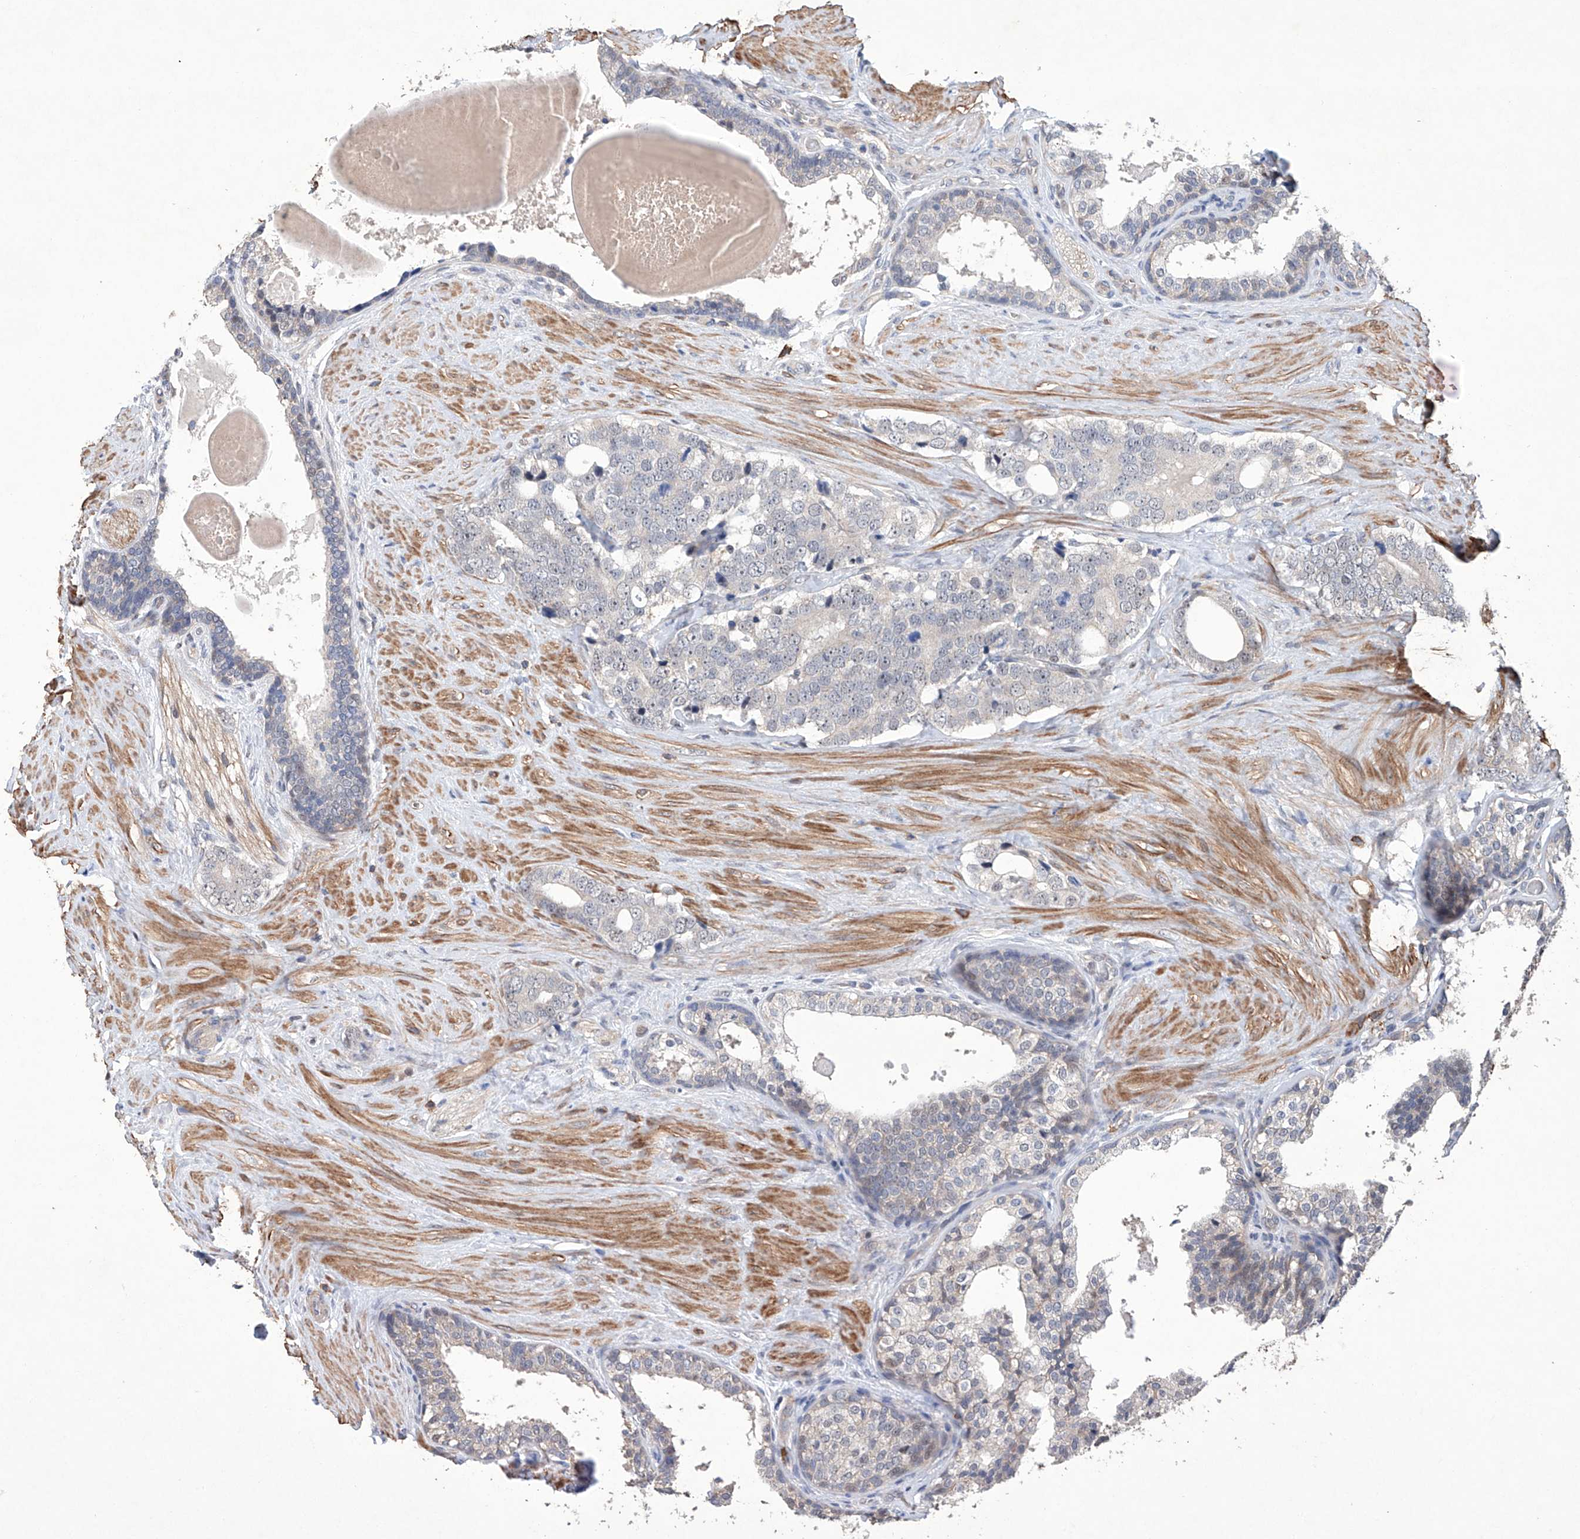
{"staining": {"intensity": "negative", "quantity": "none", "location": "none"}, "tissue": "prostate cancer", "cell_type": "Tumor cells", "image_type": "cancer", "snomed": [{"axis": "morphology", "description": "Adenocarcinoma, High grade"}, {"axis": "topography", "description": "Prostate"}], "caption": "Tumor cells are negative for protein expression in human prostate cancer. The staining is performed using DAB (3,3'-diaminobenzidine) brown chromogen with nuclei counter-stained in using hematoxylin.", "gene": "AFG1L", "patient": {"sex": "male", "age": 56}}